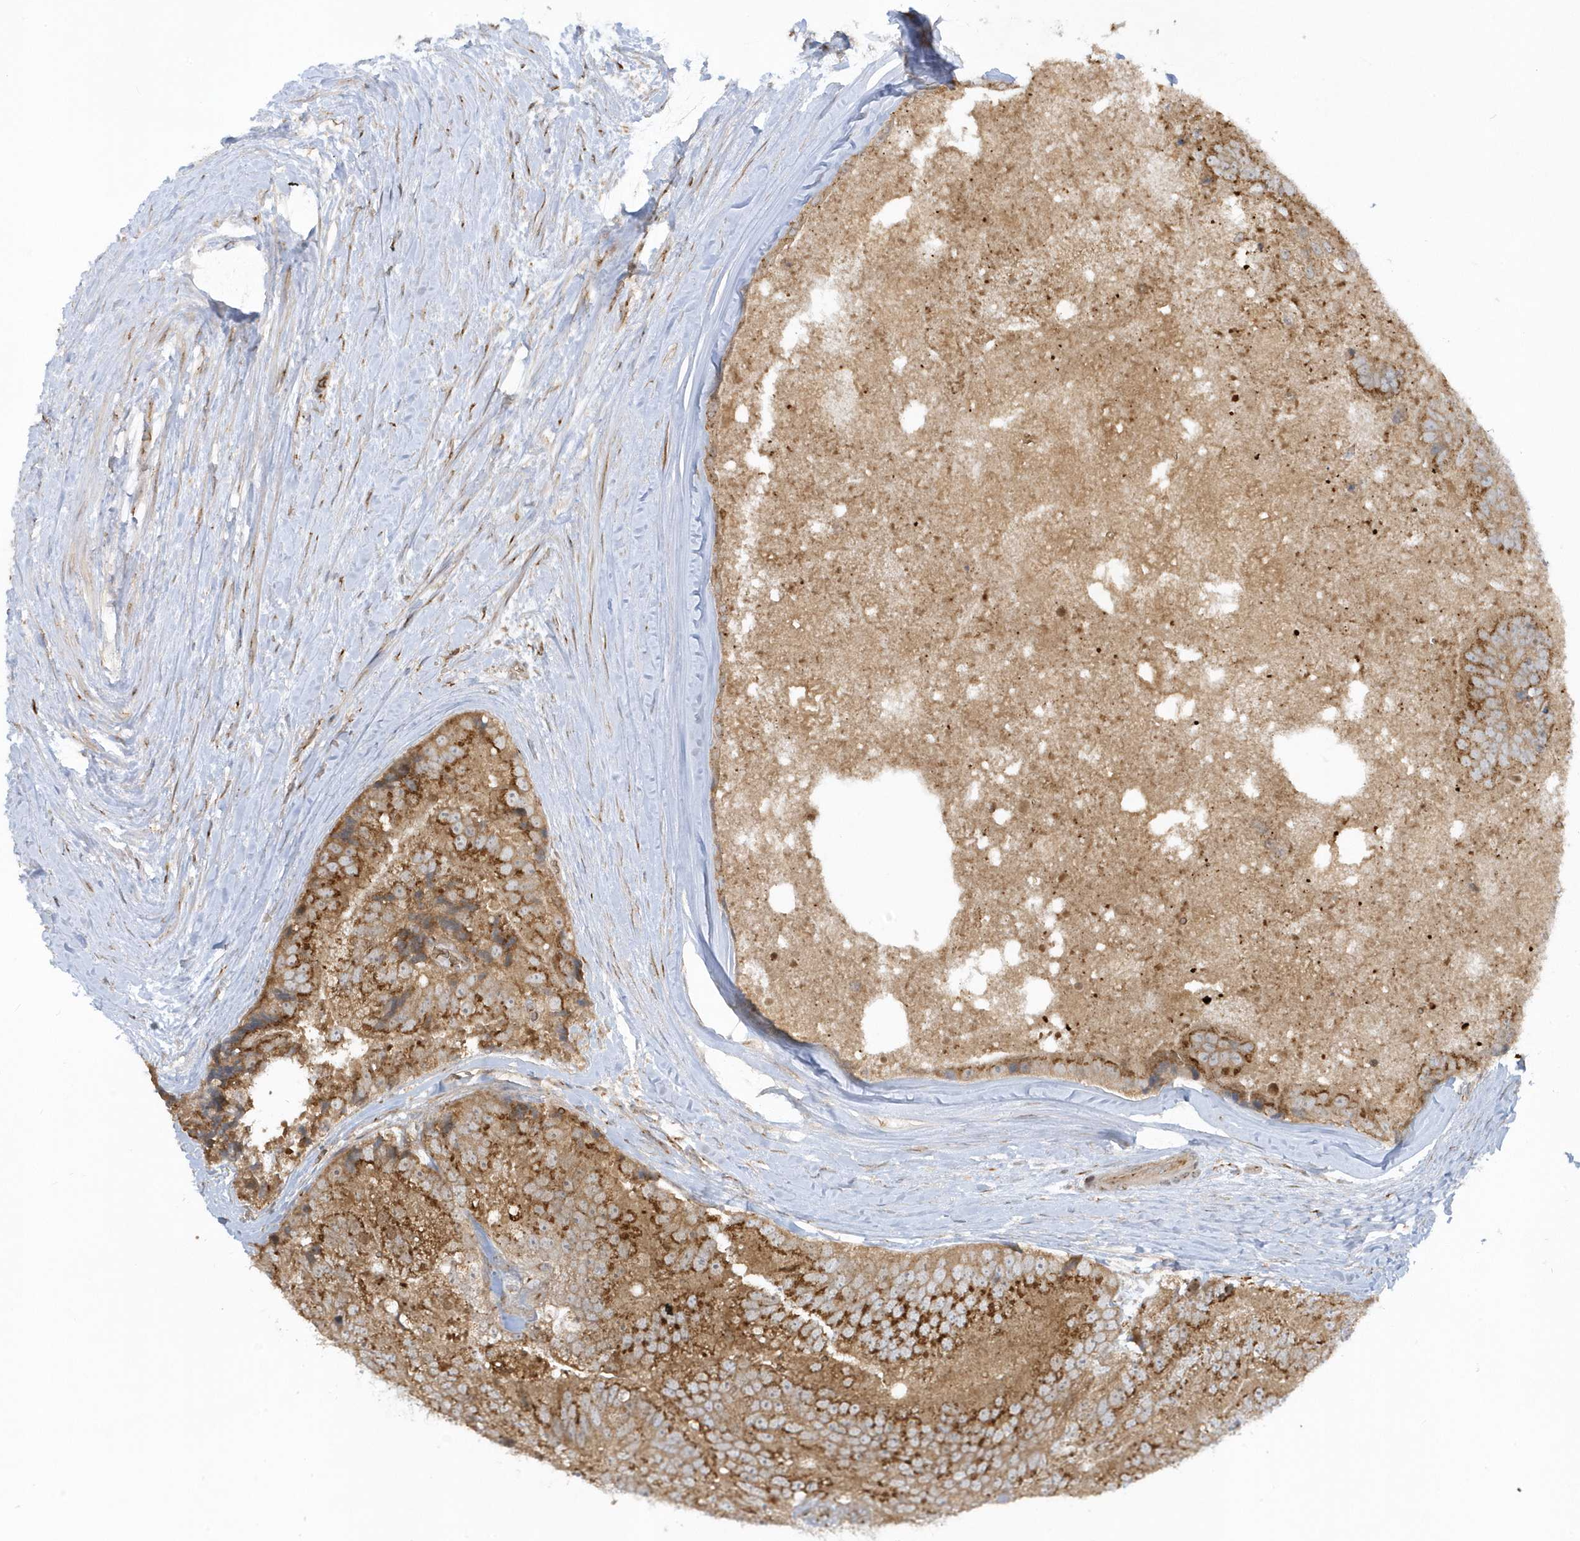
{"staining": {"intensity": "strong", "quantity": ">75%", "location": "cytoplasmic/membranous"}, "tissue": "prostate cancer", "cell_type": "Tumor cells", "image_type": "cancer", "snomed": [{"axis": "morphology", "description": "Adenocarcinoma, High grade"}, {"axis": "topography", "description": "Prostate"}], "caption": "Adenocarcinoma (high-grade) (prostate) stained for a protein shows strong cytoplasmic/membranous positivity in tumor cells.", "gene": "RPP40", "patient": {"sex": "male", "age": 70}}